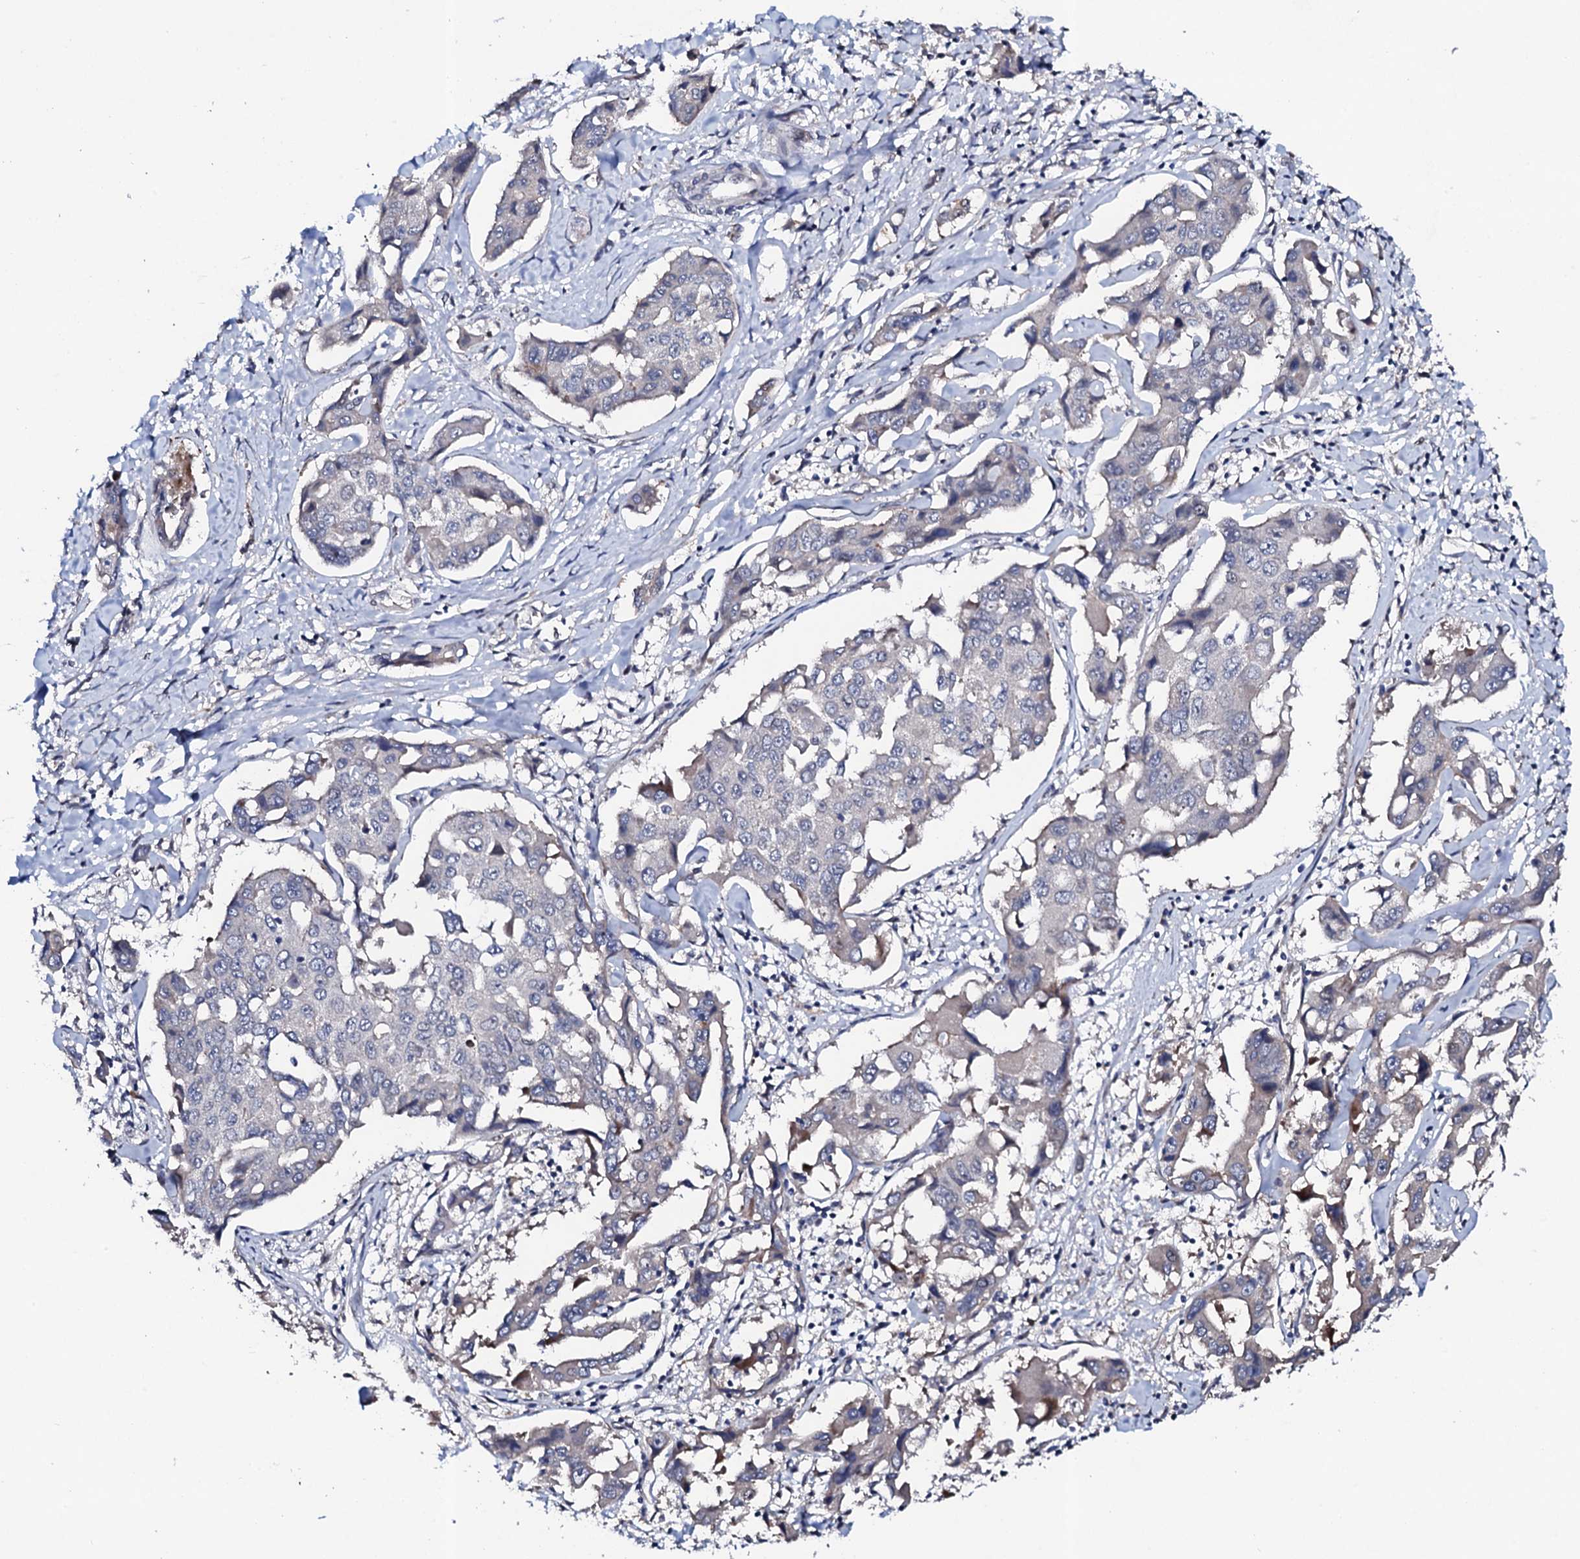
{"staining": {"intensity": "weak", "quantity": "<25%", "location": "cytoplasmic/membranous"}, "tissue": "liver cancer", "cell_type": "Tumor cells", "image_type": "cancer", "snomed": [{"axis": "morphology", "description": "Cholangiocarcinoma"}, {"axis": "topography", "description": "Liver"}], "caption": "Immunohistochemical staining of human liver cancer shows no significant positivity in tumor cells. The staining was performed using DAB to visualize the protein expression in brown, while the nuclei were stained in blue with hematoxylin (Magnification: 20x).", "gene": "CIAO2A", "patient": {"sex": "male", "age": 59}}